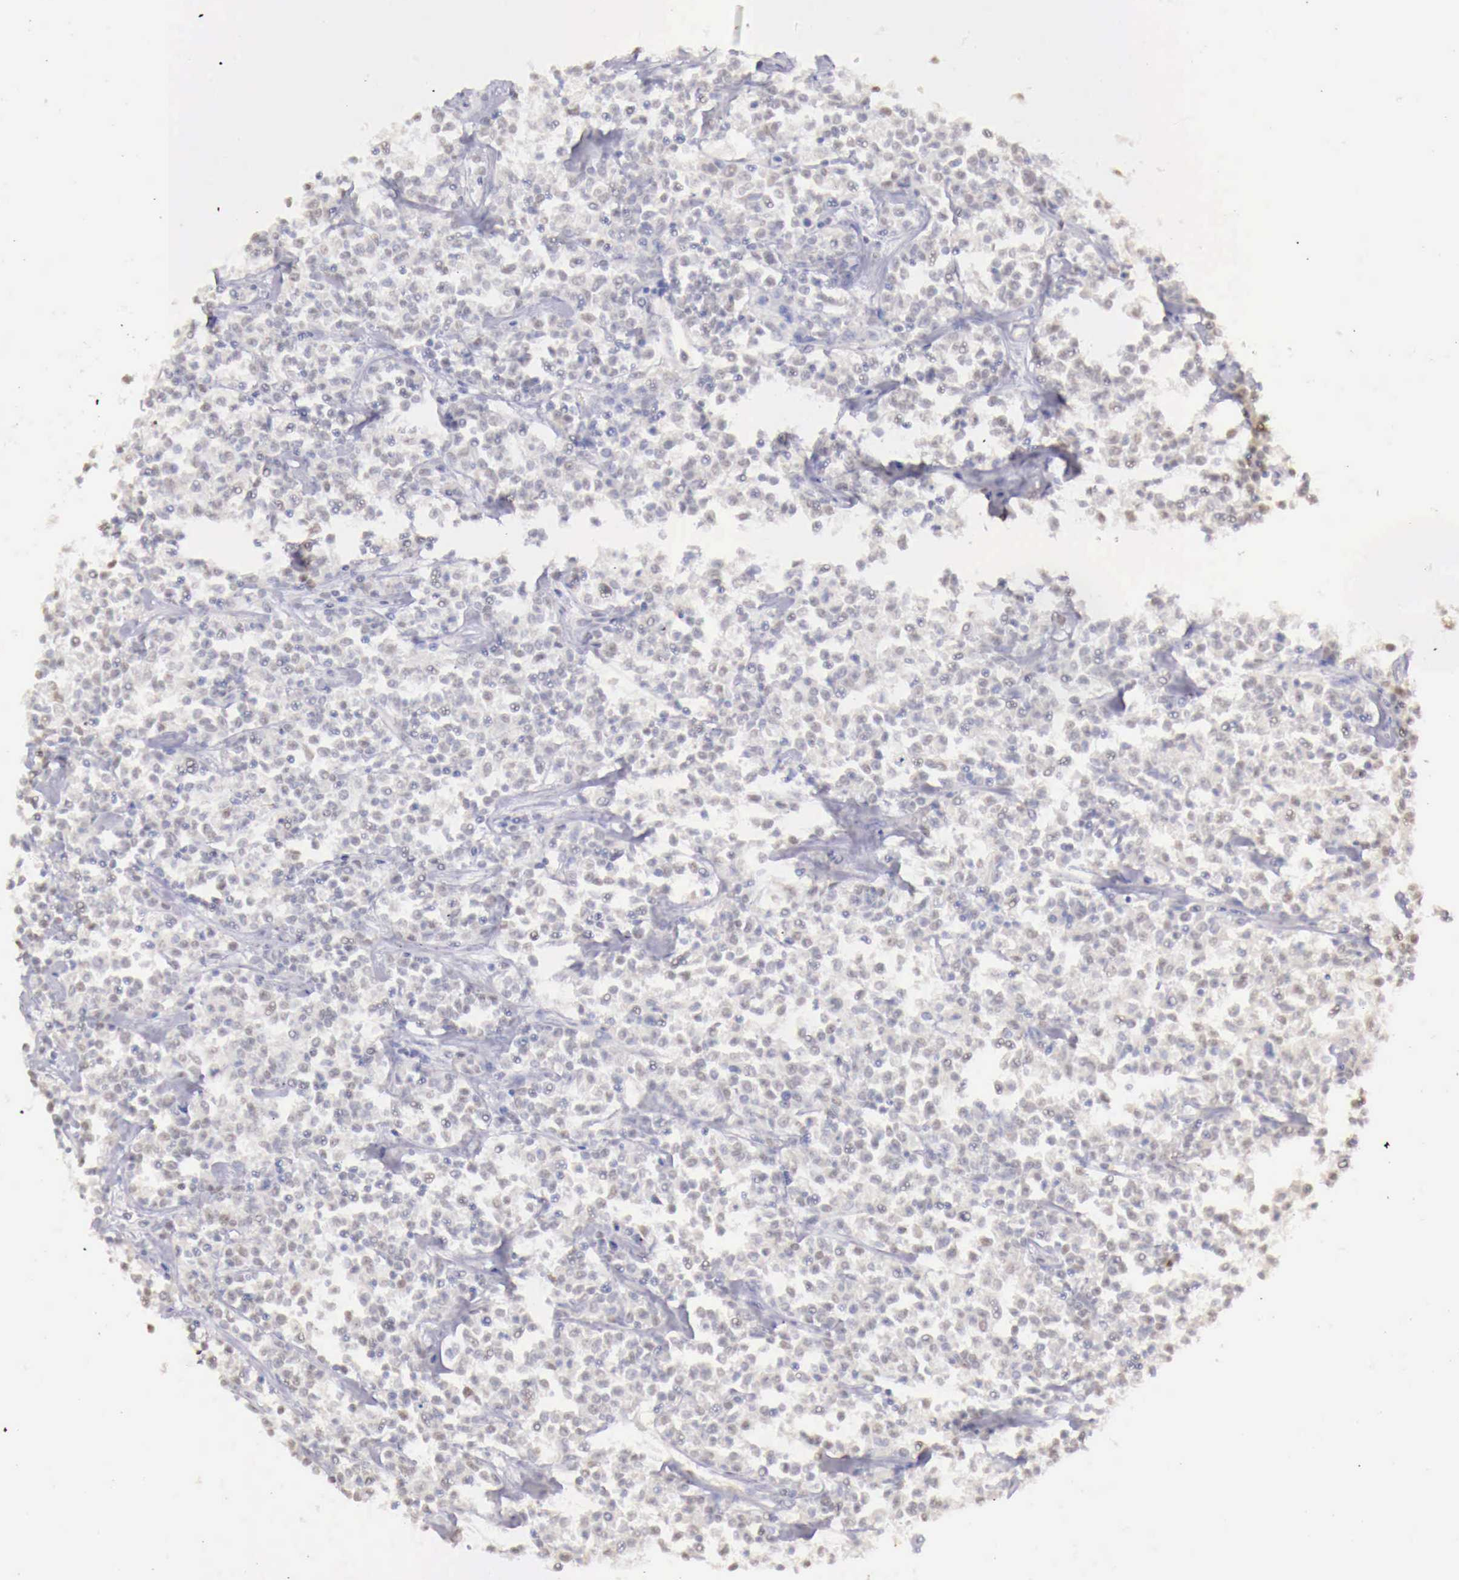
{"staining": {"intensity": "negative", "quantity": "none", "location": "none"}, "tissue": "lymphoma", "cell_type": "Tumor cells", "image_type": "cancer", "snomed": [{"axis": "morphology", "description": "Malignant lymphoma, non-Hodgkin's type, Low grade"}, {"axis": "topography", "description": "Small intestine"}], "caption": "Immunohistochemical staining of human low-grade malignant lymphoma, non-Hodgkin's type reveals no significant staining in tumor cells.", "gene": "UBA1", "patient": {"sex": "female", "age": 59}}